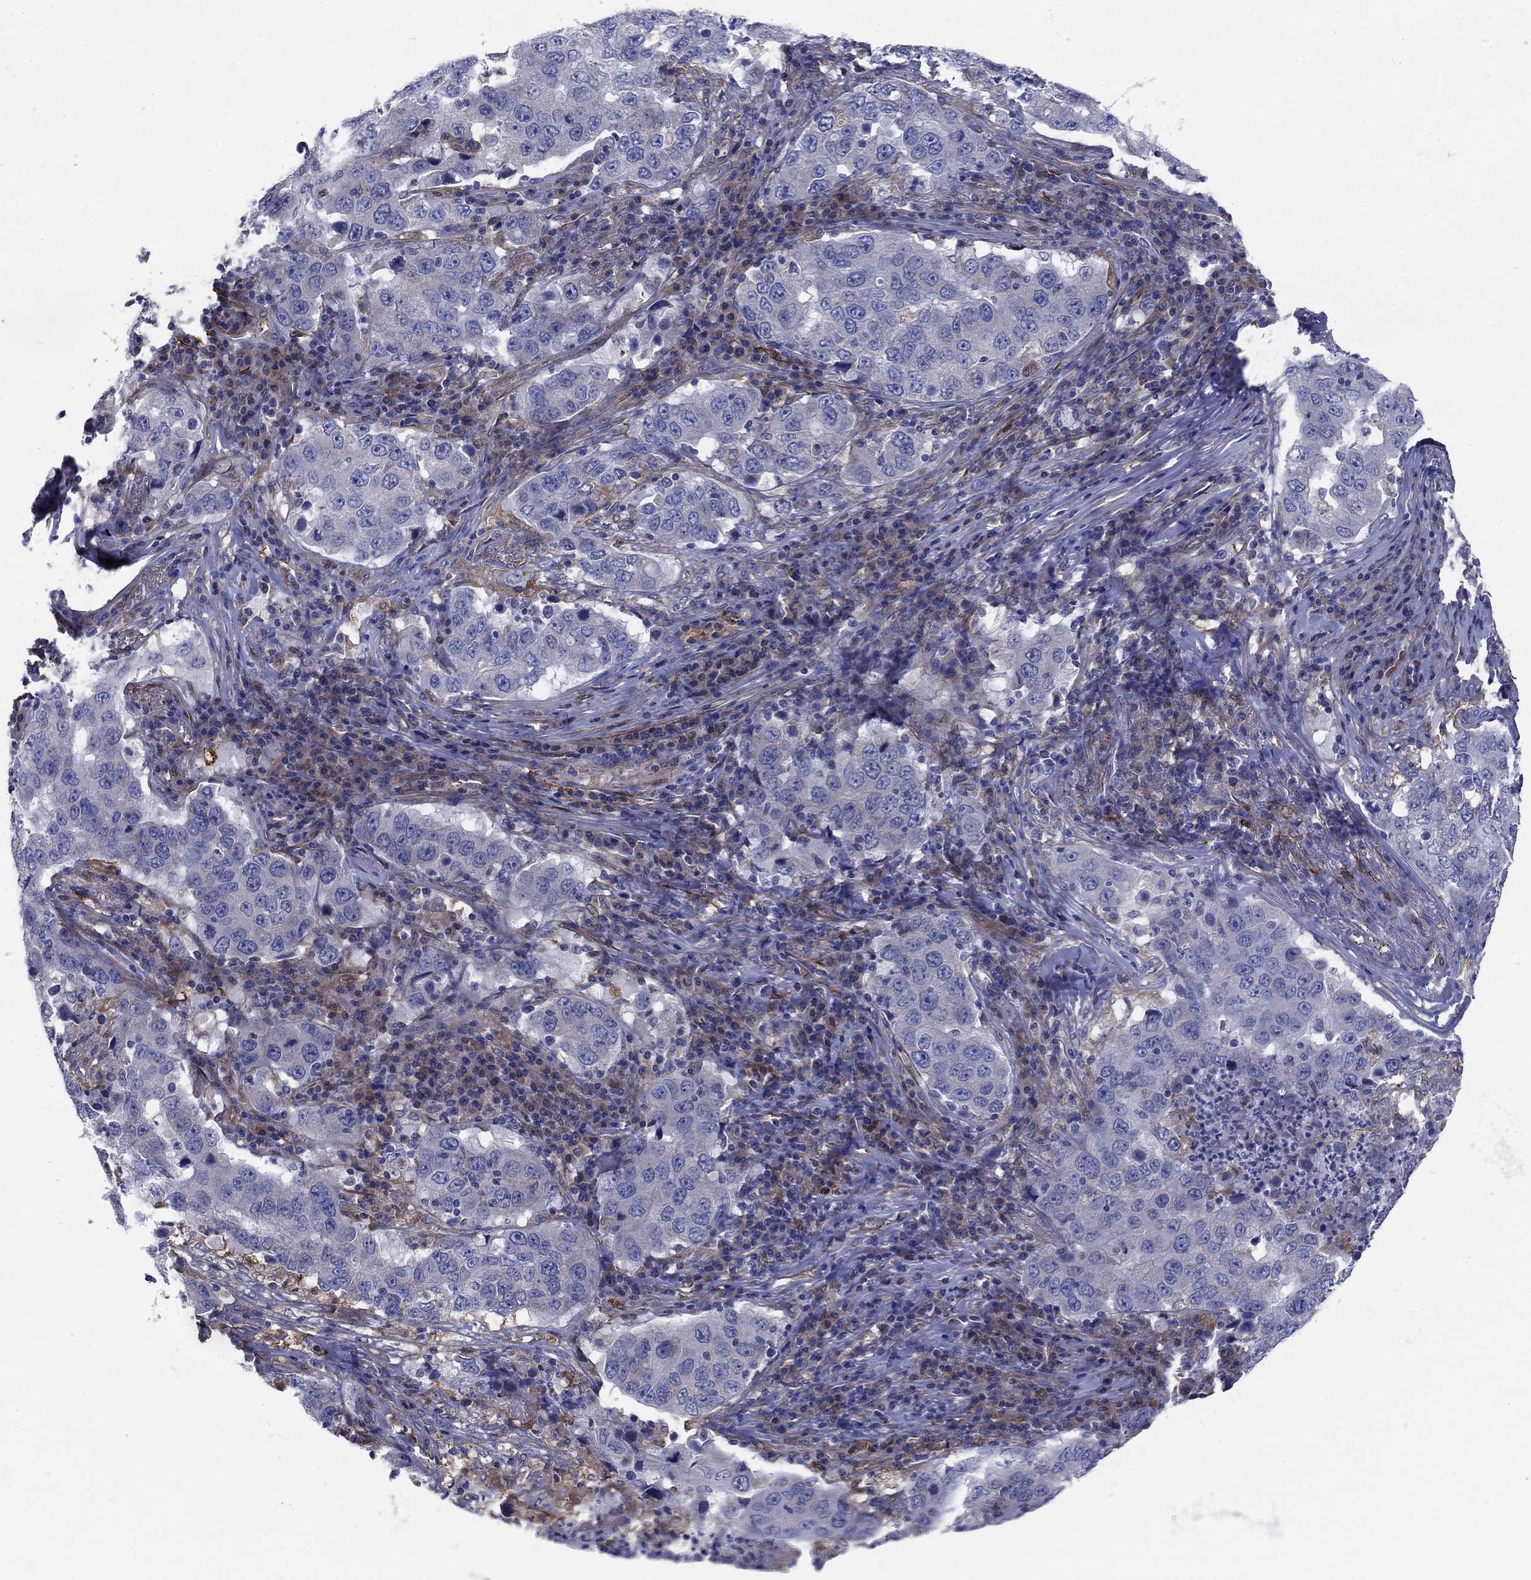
{"staining": {"intensity": "negative", "quantity": "none", "location": "none"}, "tissue": "lung cancer", "cell_type": "Tumor cells", "image_type": "cancer", "snomed": [{"axis": "morphology", "description": "Adenocarcinoma, NOS"}, {"axis": "topography", "description": "Lung"}], "caption": "An immunohistochemistry image of lung cancer is shown. There is no staining in tumor cells of lung cancer.", "gene": "EMP2", "patient": {"sex": "male", "age": 73}}